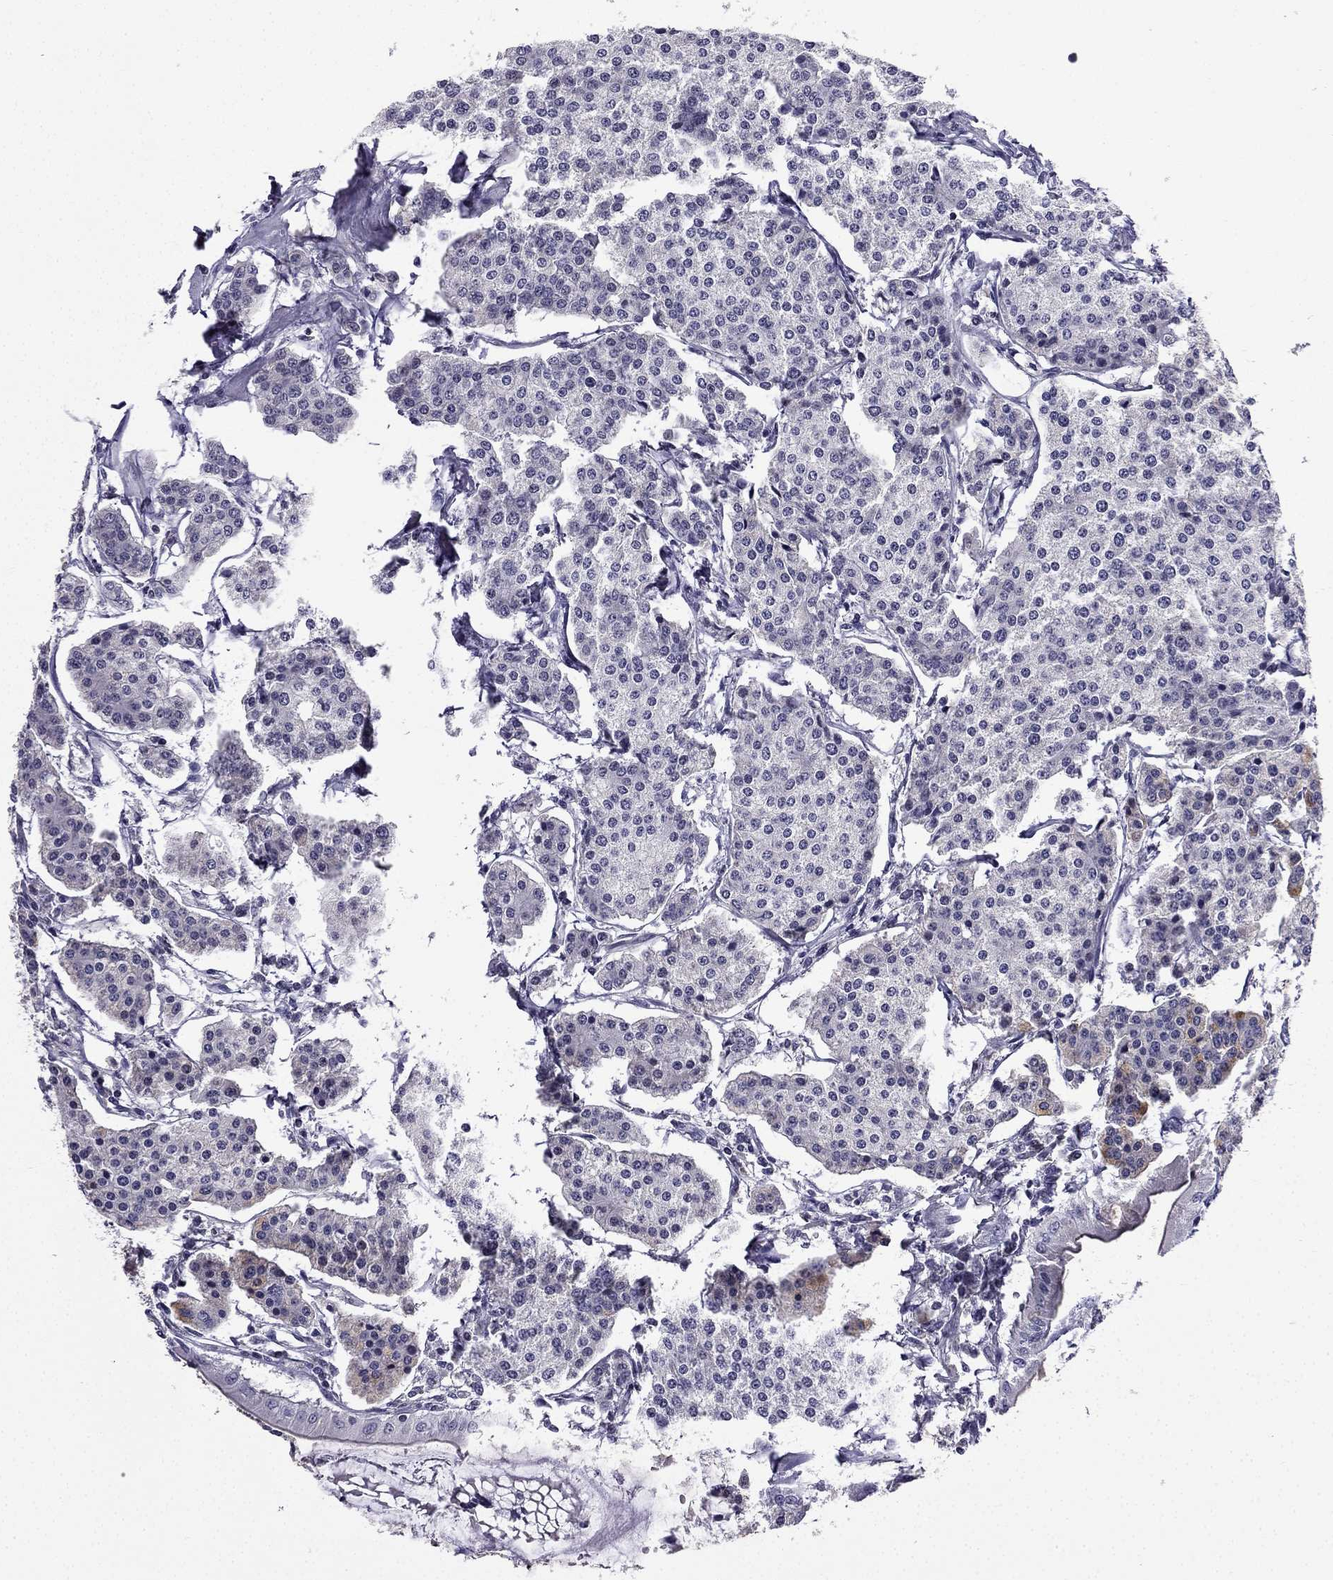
{"staining": {"intensity": "negative", "quantity": "none", "location": "none"}, "tissue": "carcinoid", "cell_type": "Tumor cells", "image_type": "cancer", "snomed": [{"axis": "morphology", "description": "Carcinoid, malignant, NOS"}, {"axis": "topography", "description": "Small intestine"}], "caption": "DAB immunohistochemical staining of human malignant carcinoid displays no significant expression in tumor cells.", "gene": "SLC6A2", "patient": {"sex": "female", "age": 65}}